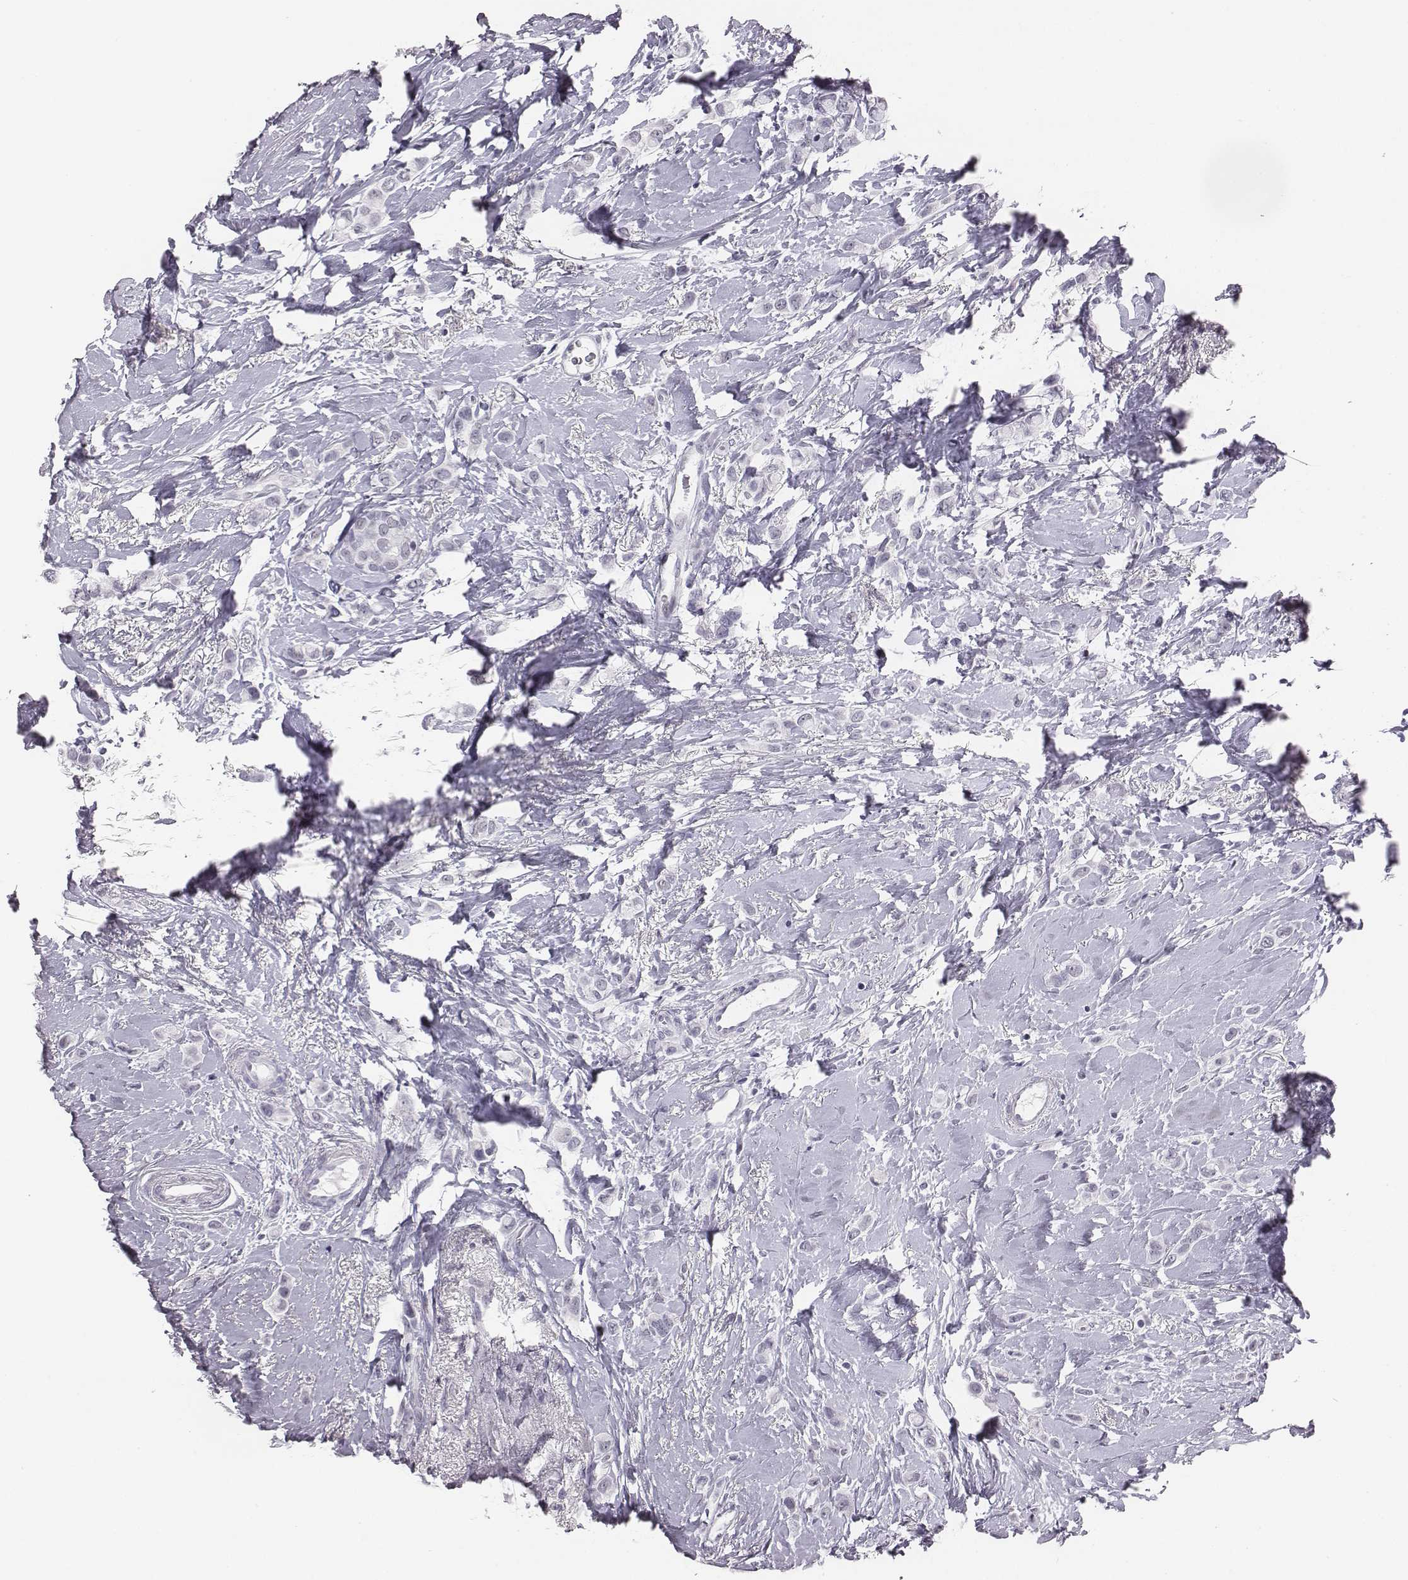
{"staining": {"intensity": "negative", "quantity": "none", "location": "none"}, "tissue": "breast cancer", "cell_type": "Tumor cells", "image_type": "cancer", "snomed": [{"axis": "morphology", "description": "Lobular carcinoma"}, {"axis": "topography", "description": "Breast"}], "caption": "Immunohistochemical staining of human breast lobular carcinoma displays no significant positivity in tumor cells.", "gene": "ACOD1", "patient": {"sex": "female", "age": 66}}